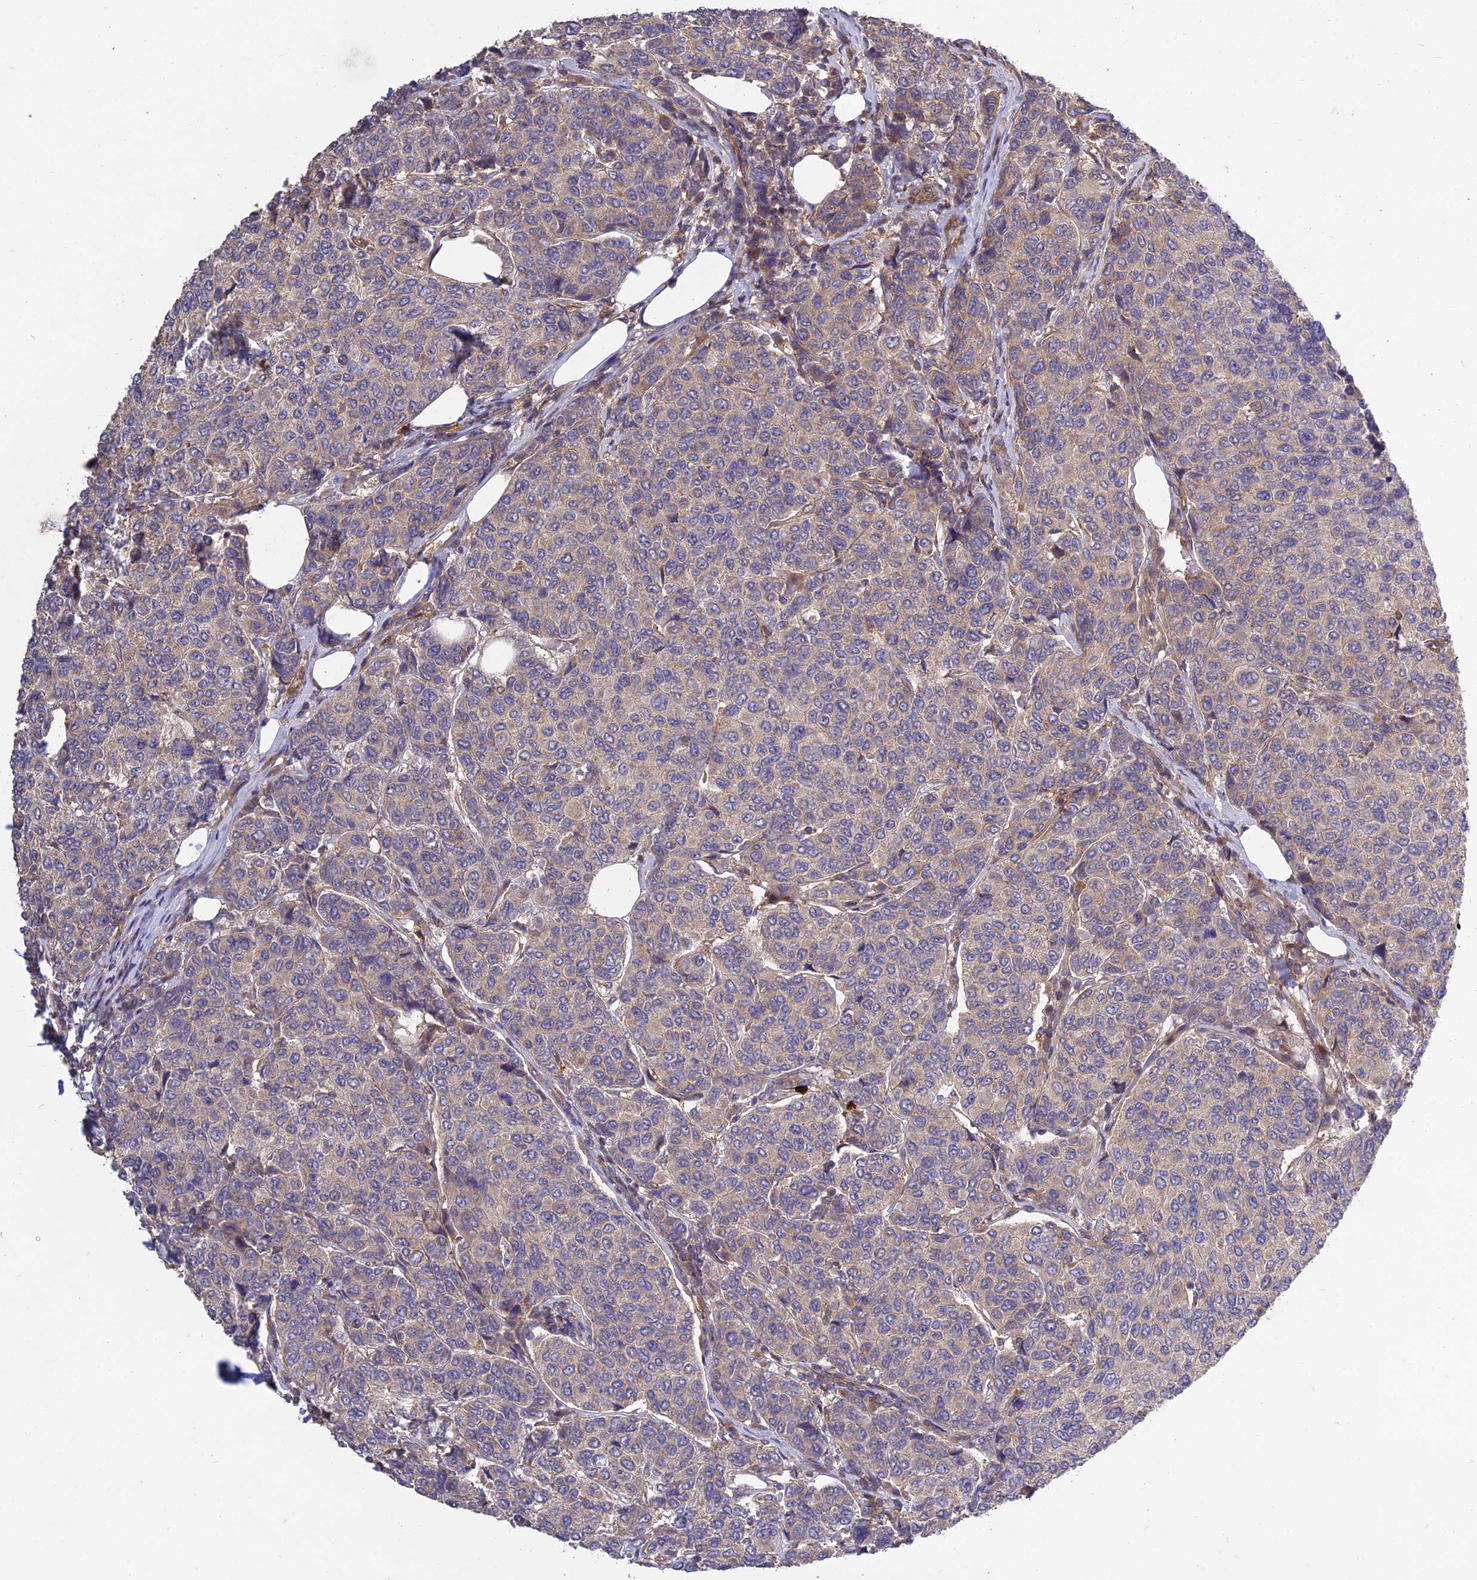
{"staining": {"intensity": "weak", "quantity": "<25%", "location": "cytoplasmic/membranous"}, "tissue": "breast cancer", "cell_type": "Tumor cells", "image_type": "cancer", "snomed": [{"axis": "morphology", "description": "Duct carcinoma"}, {"axis": "topography", "description": "Breast"}], "caption": "Immunohistochemistry (IHC) of human intraductal carcinoma (breast) displays no positivity in tumor cells.", "gene": "TMEM131L", "patient": {"sex": "female", "age": 55}}